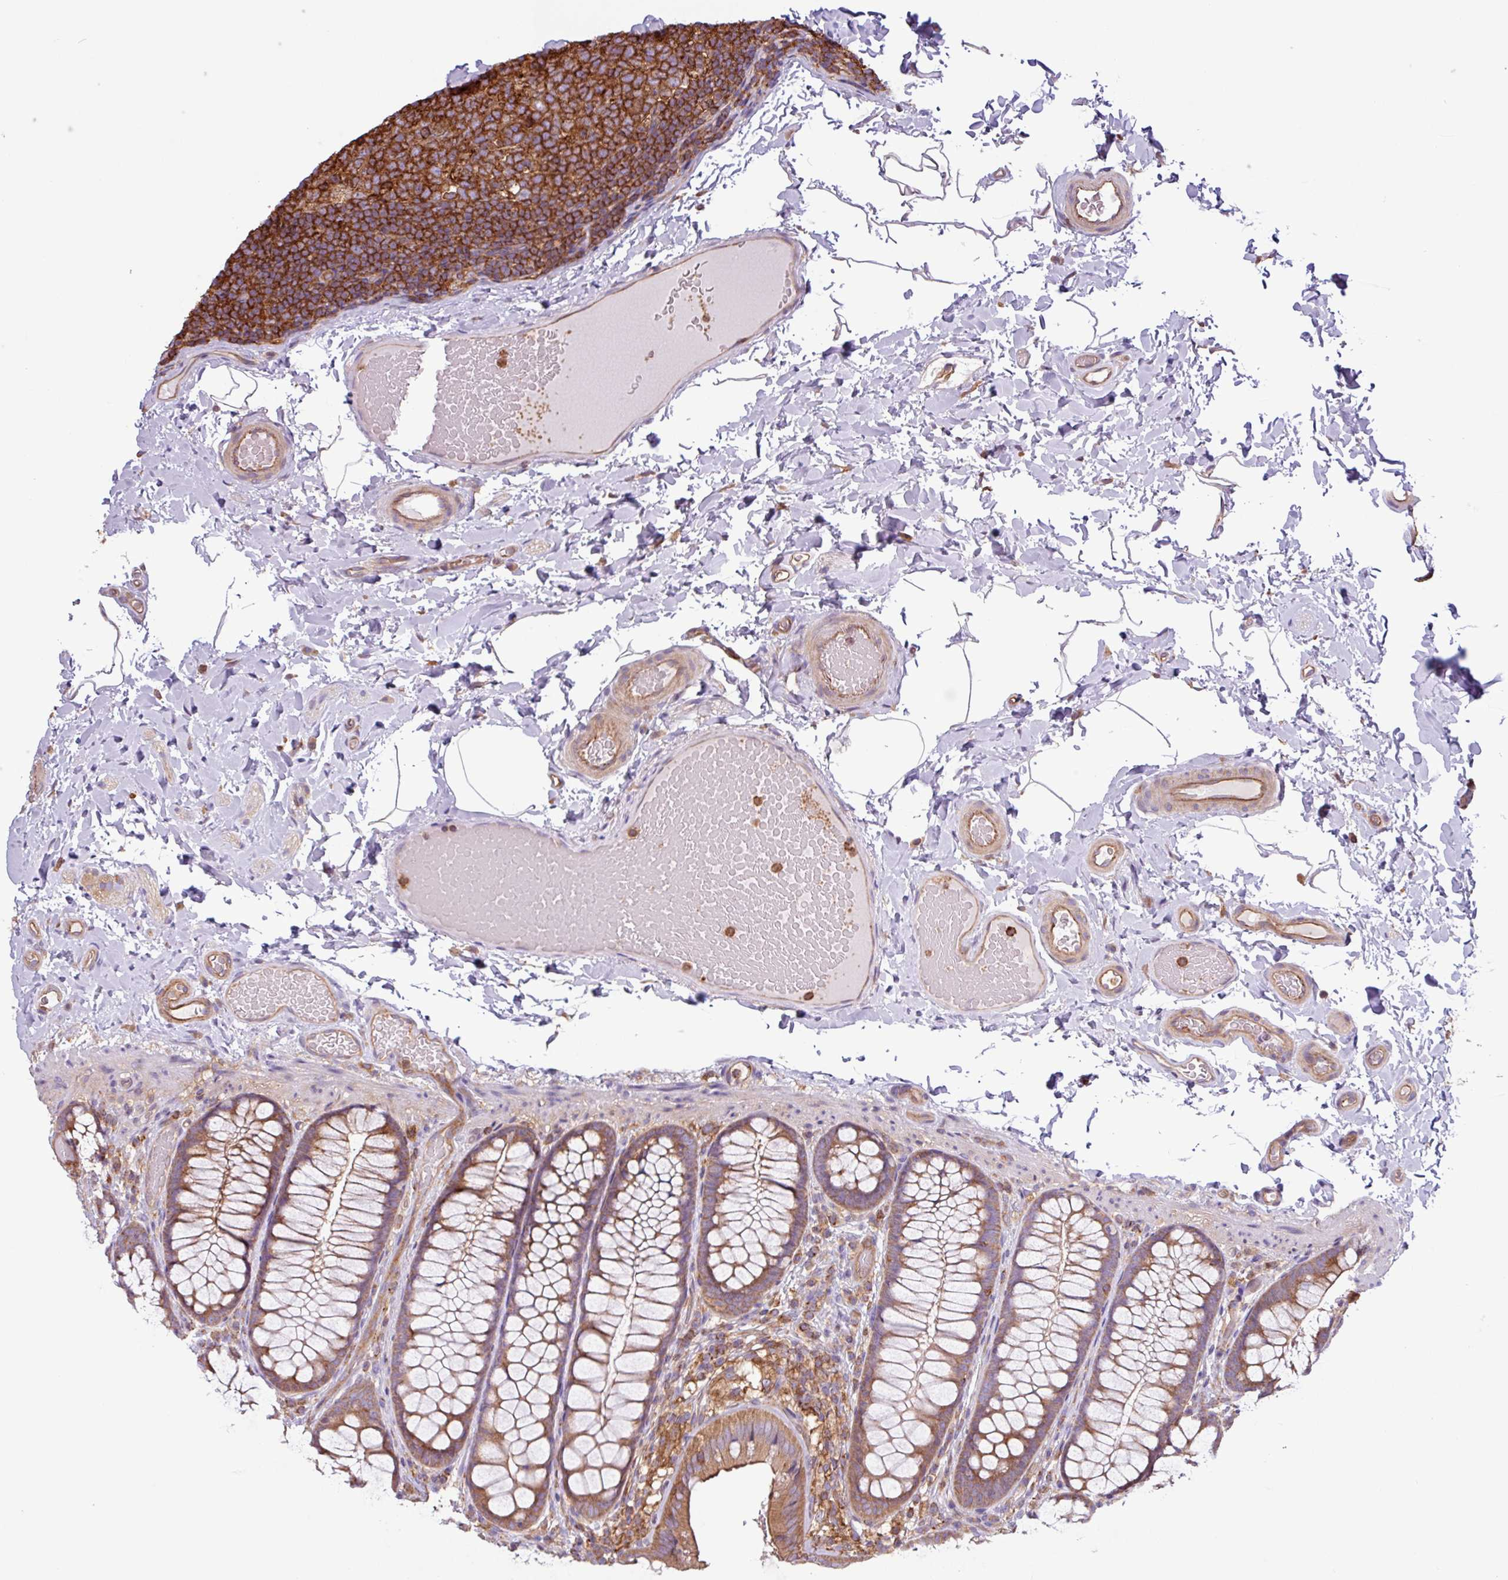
{"staining": {"intensity": "moderate", "quantity": ">75%", "location": "cytoplasmic/membranous"}, "tissue": "colon", "cell_type": "Endothelial cells", "image_type": "normal", "snomed": [{"axis": "morphology", "description": "Normal tissue, NOS"}, {"axis": "topography", "description": "Colon"}], "caption": "This image reveals immunohistochemistry staining of benign colon, with medium moderate cytoplasmic/membranous expression in approximately >75% of endothelial cells.", "gene": "ACTR3B", "patient": {"sex": "male", "age": 46}}